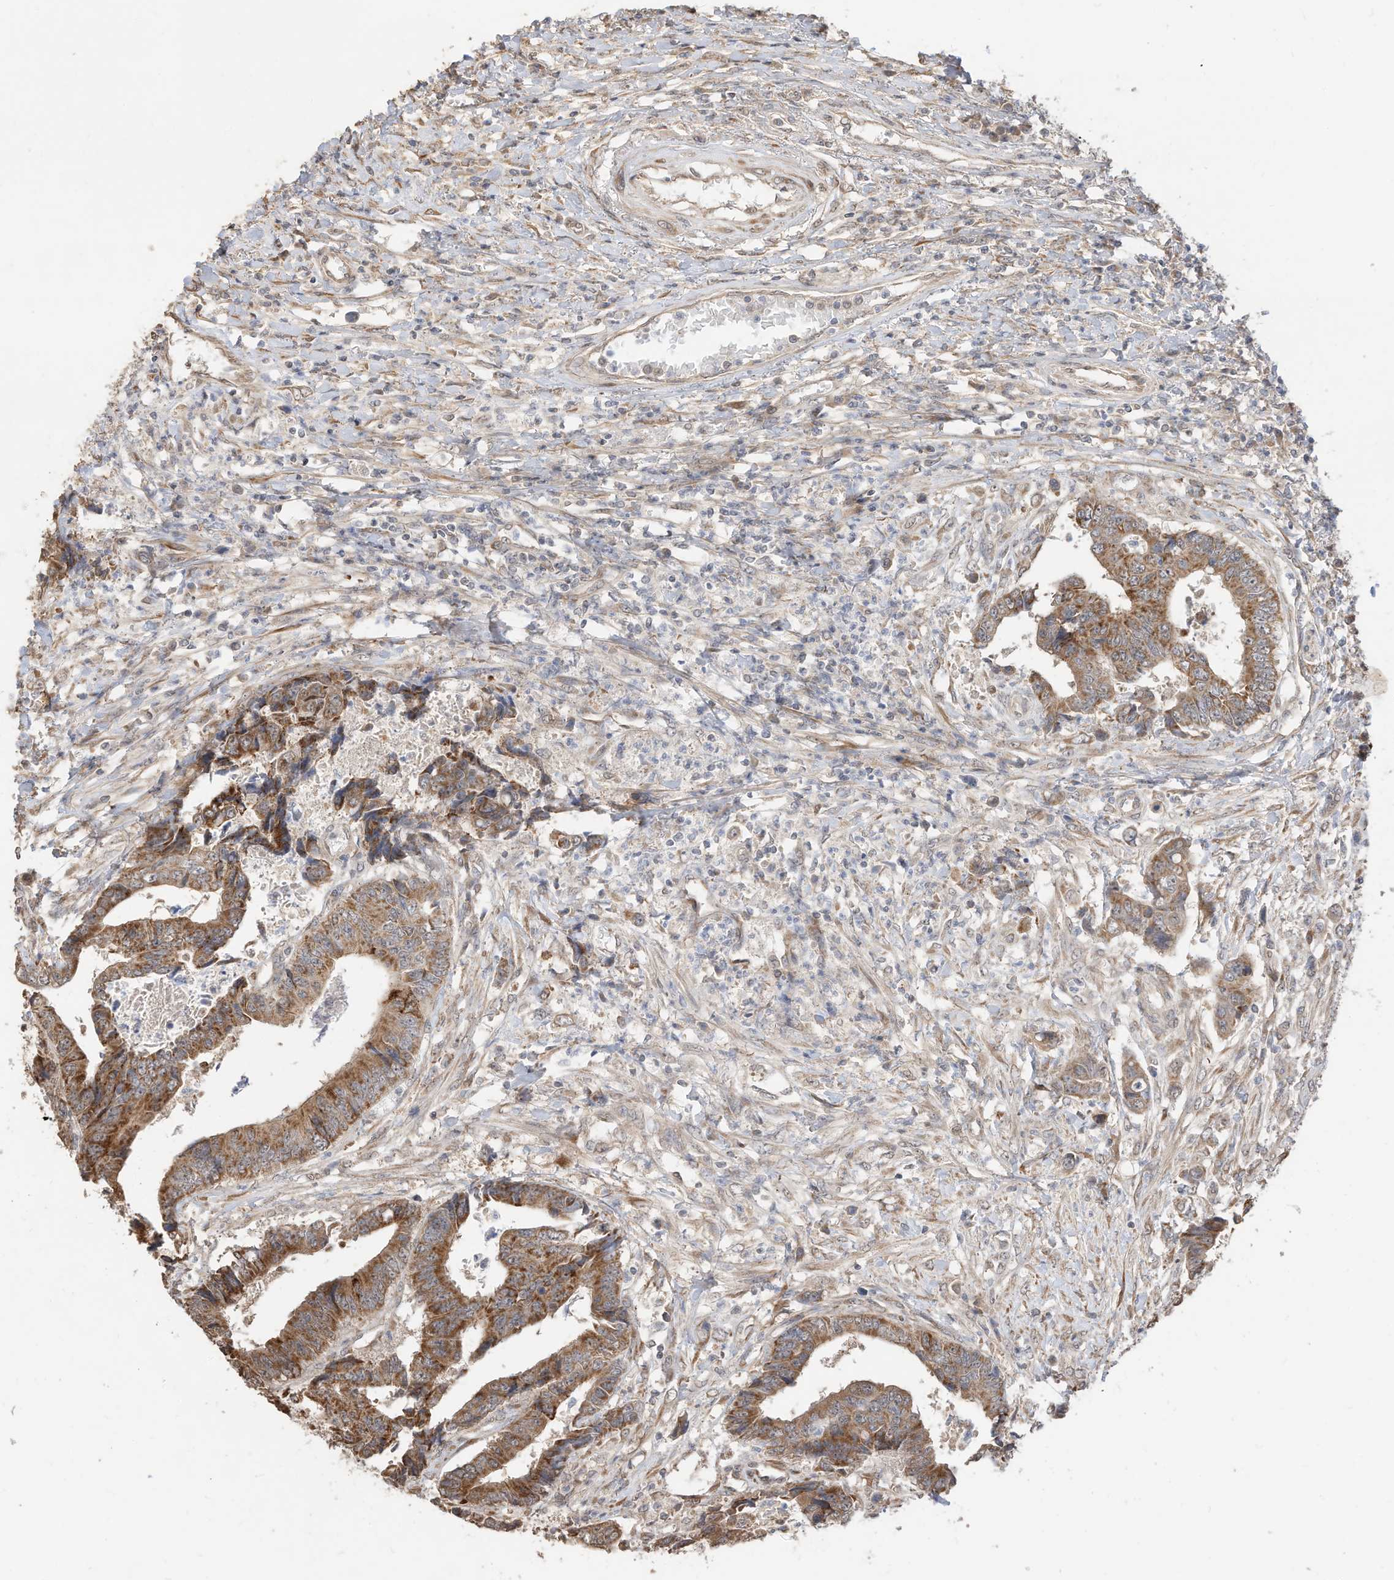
{"staining": {"intensity": "strong", "quantity": ">75%", "location": "cytoplasmic/membranous"}, "tissue": "colorectal cancer", "cell_type": "Tumor cells", "image_type": "cancer", "snomed": [{"axis": "morphology", "description": "Adenocarcinoma, NOS"}, {"axis": "topography", "description": "Rectum"}], "caption": "Colorectal adenocarcinoma stained for a protein (brown) displays strong cytoplasmic/membranous positive expression in about >75% of tumor cells.", "gene": "CAGE1", "patient": {"sex": "male", "age": 84}}